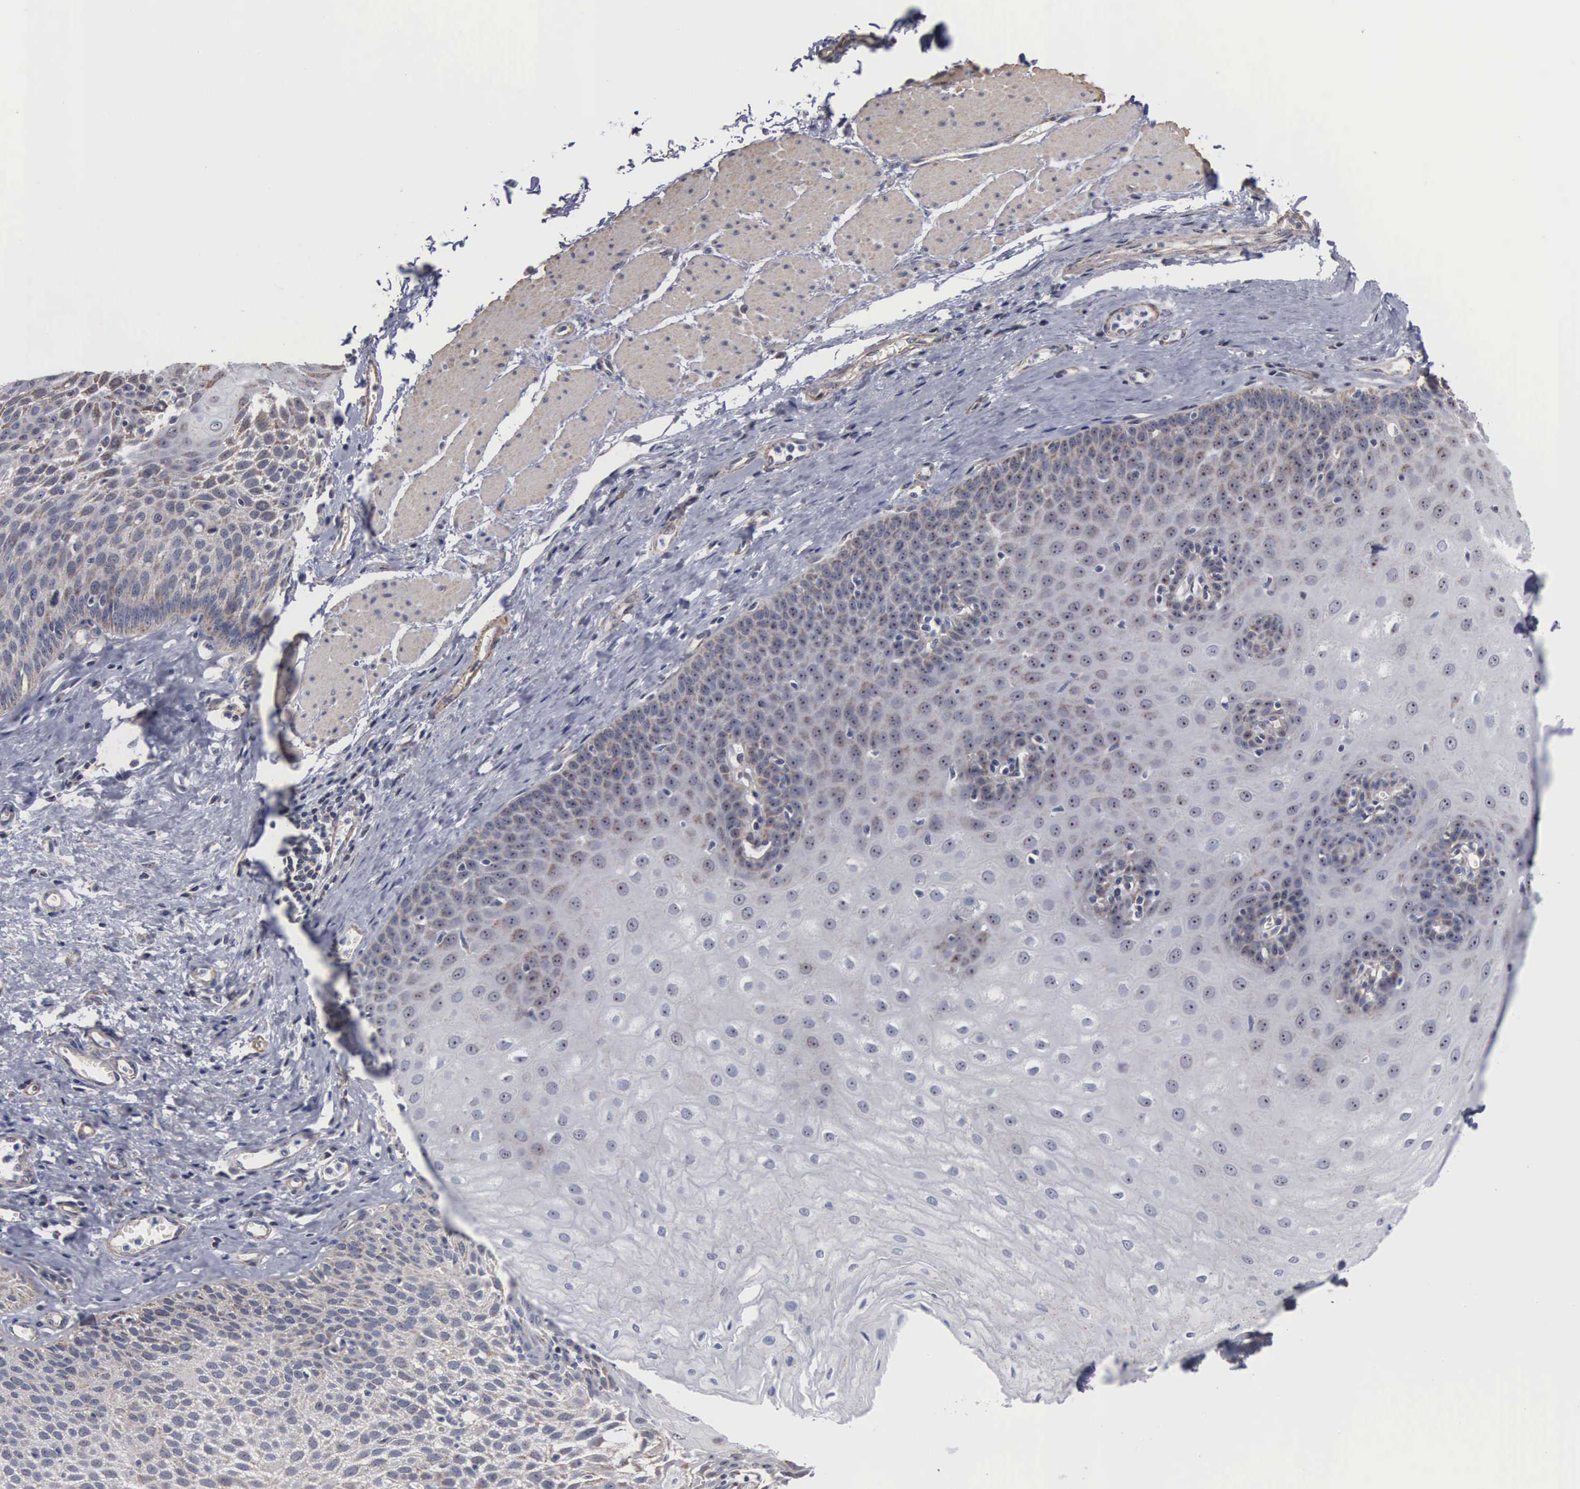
{"staining": {"intensity": "weak", "quantity": "25%-75%", "location": "cytoplasmic/membranous,nuclear"}, "tissue": "esophagus", "cell_type": "Squamous epithelial cells", "image_type": "normal", "snomed": [{"axis": "morphology", "description": "Normal tissue, NOS"}, {"axis": "topography", "description": "Esophagus"}], "caption": "A low amount of weak cytoplasmic/membranous,nuclear positivity is present in approximately 25%-75% of squamous epithelial cells in benign esophagus.", "gene": "NGDN", "patient": {"sex": "male", "age": 65}}